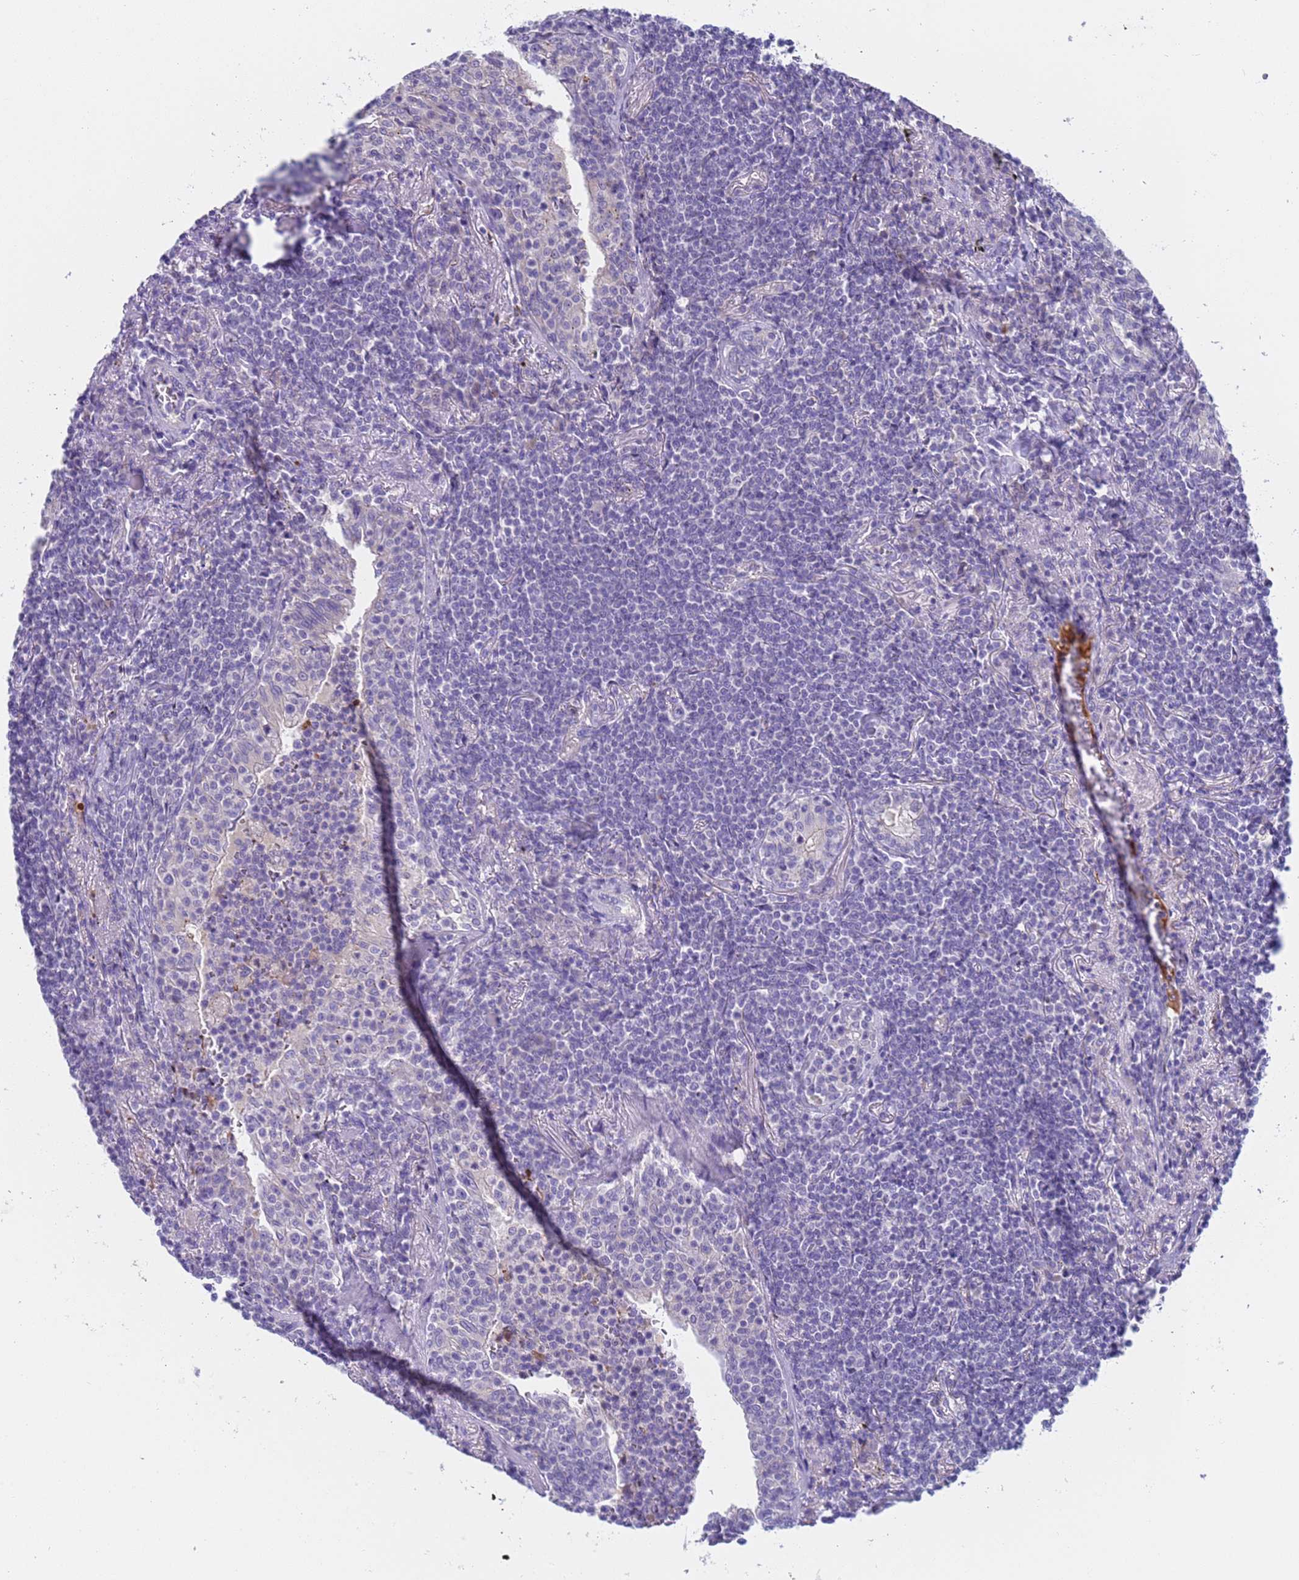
{"staining": {"intensity": "negative", "quantity": "none", "location": "none"}, "tissue": "lymphoma", "cell_type": "Tumor cells", "image_type": "cancer", "snomed": [{"axis": "morphology", "description": "Malignant lymphoma, non-Hodgkin's type, Low grade"}, {"axis": "topography", "description": "Lung"}], "caption": "High power microscopy image of an immunohistochemistry (IHC) photomicrograph of low-grade malignant lymphoma, non-Hodgkin's type, revealing no significant expression in tumor cells.", "gene": "C4orf46", "patient": {"sex": "female", "age": 71}}